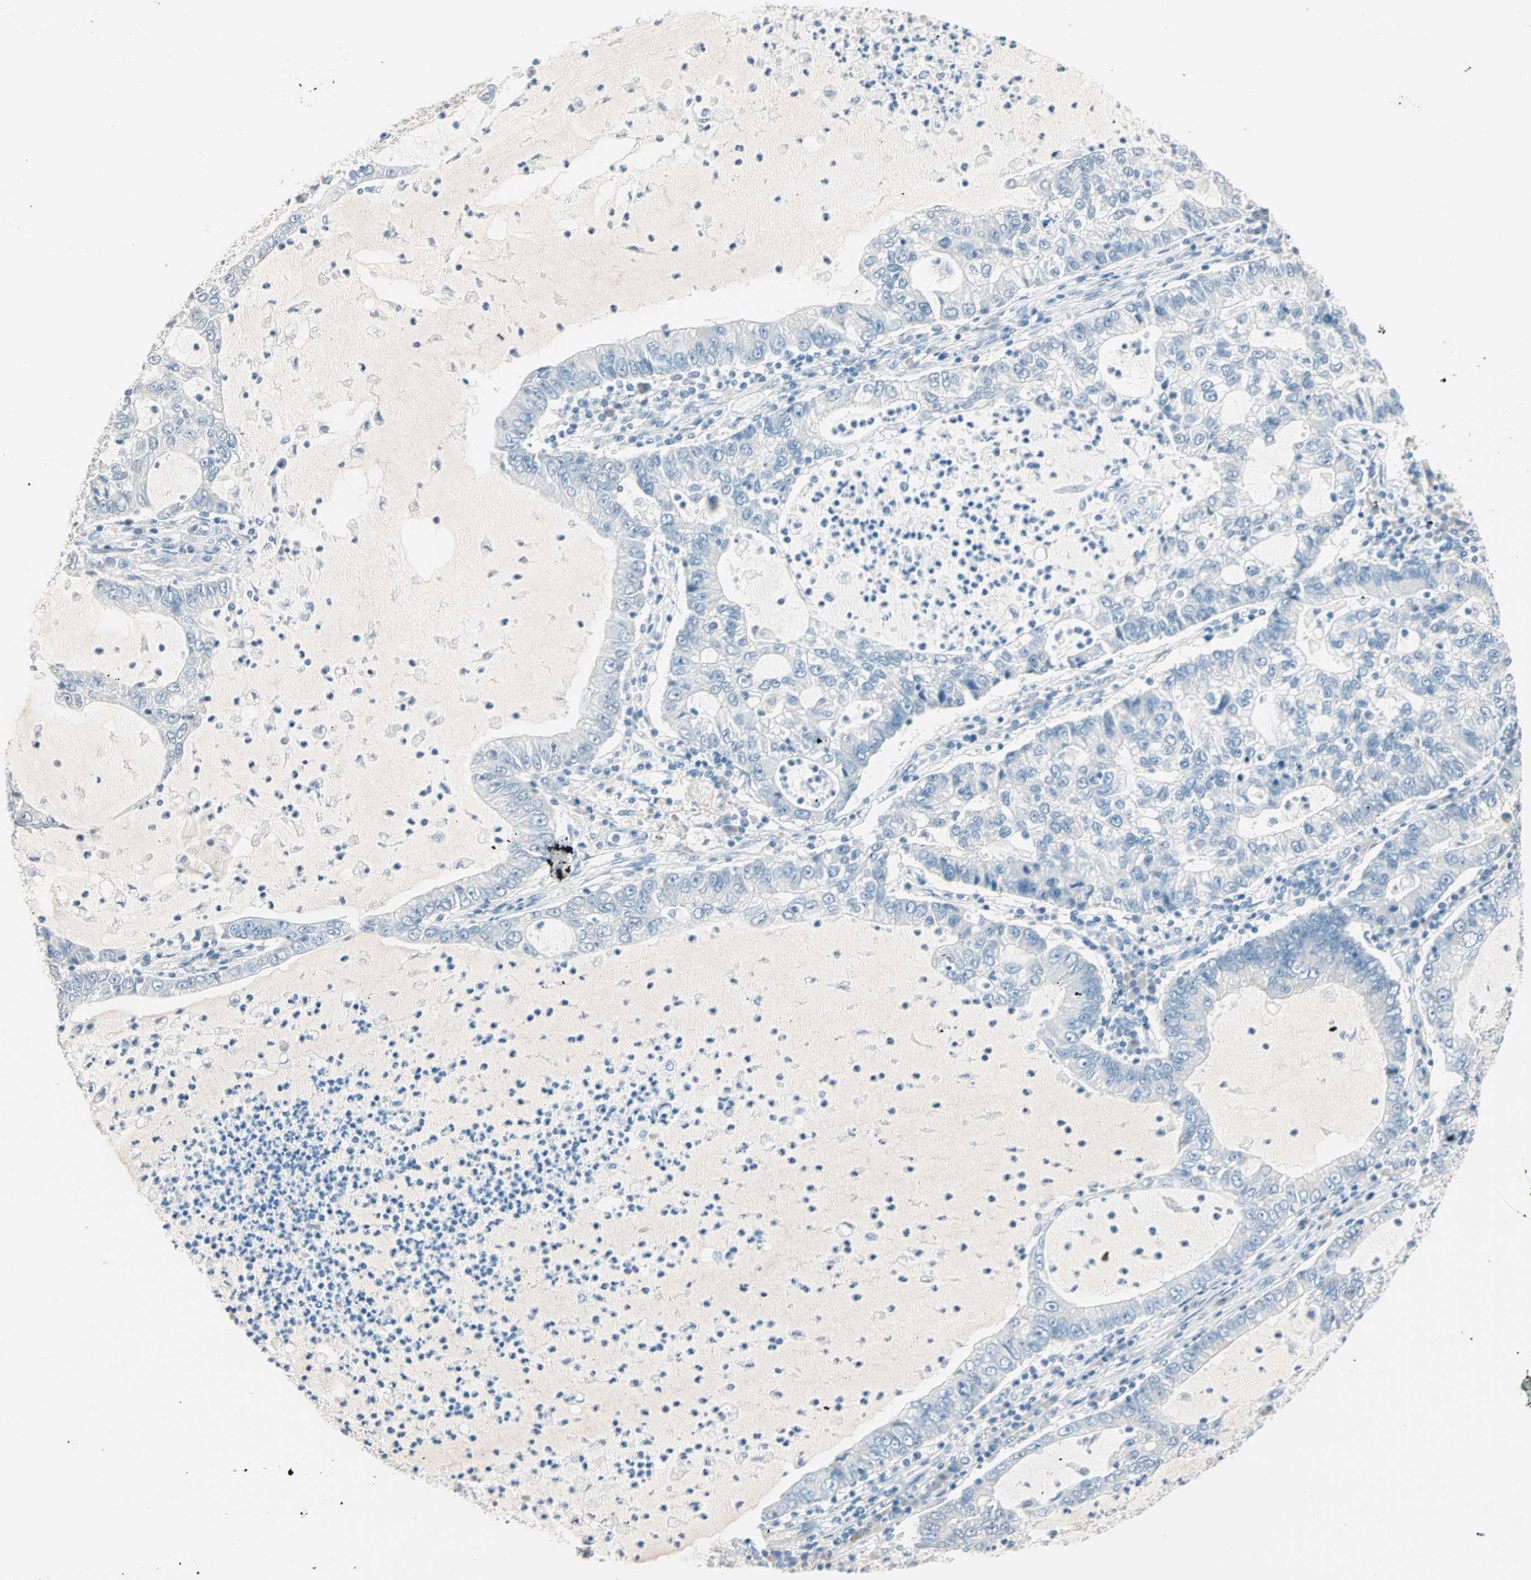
{"staining": {"intensity": "negative", "quantity": "none", "location": "none"}, "tissue": "lung cancer", "cell_type": "Tumor cells", "image_type": "cancer", "snomed": [{"axis": "morphology", "description": "Adenocarcinoma, NOS"}, {"axis": "topography", "description": "Lung"}], "caption": "Protein analysis of lung adenocarcinoma shows no significant expression in tumor cells.", "gene": "ATF6", "patient": {"sex": "female", "age": 51}}